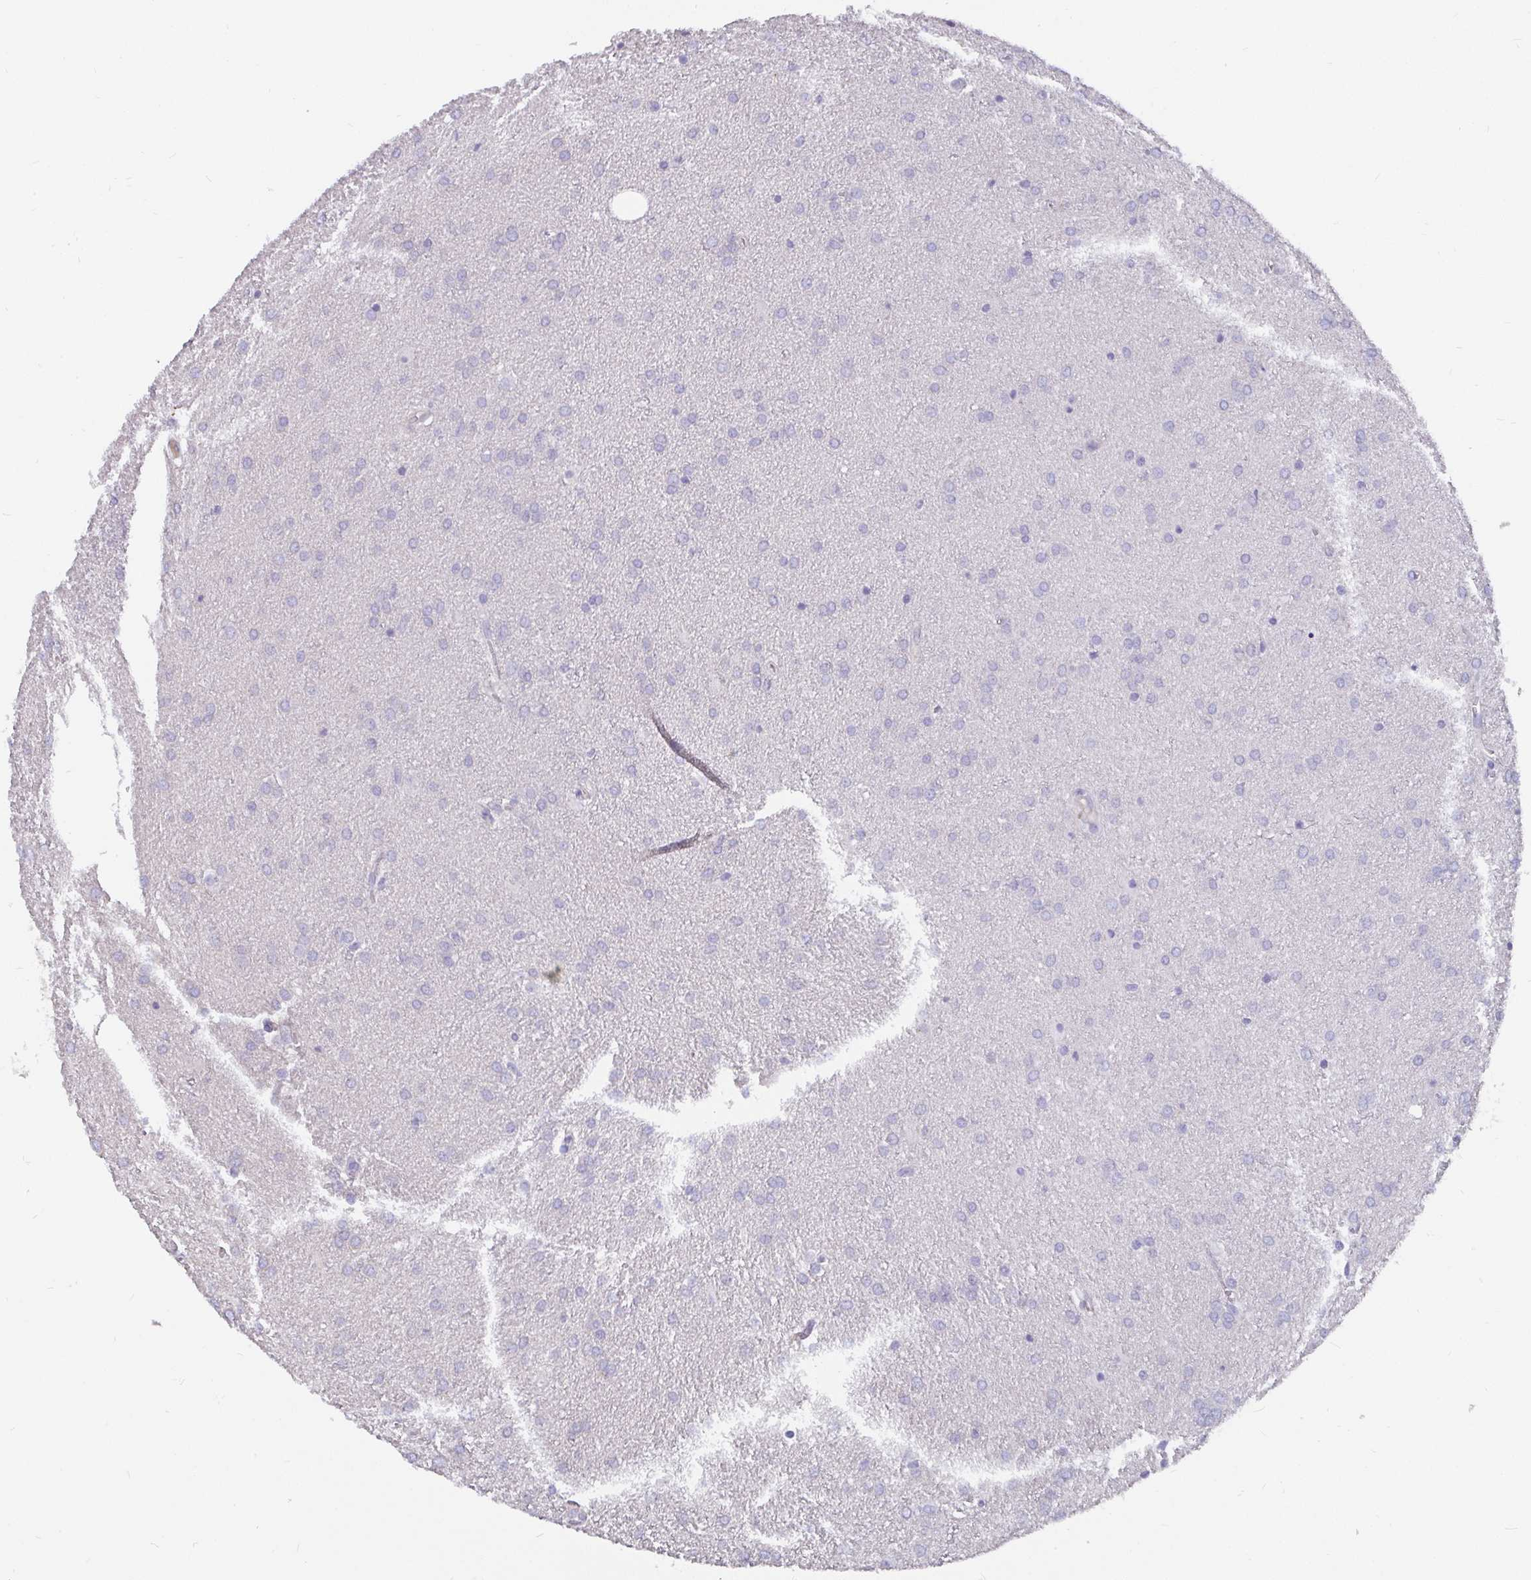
{"staining": {"intensity": "negative", "quantity": "none", "location": "none"}, "tissue": "glioma", "cell_type": "Tumor cells", "image_type": "cancer", "snomed": [{"axis": "morphology", "description": "Glioma, malignant, Low grade"}, {"axis": "topography", "description": "Brain"}], "caption": "High power microscopy histopathology image of an IHC micrograph of glioma, revealing no significant staining in tumor cells.", "gene": "ADAMTS6", "patient": {"sex": "female", "age": 32}}